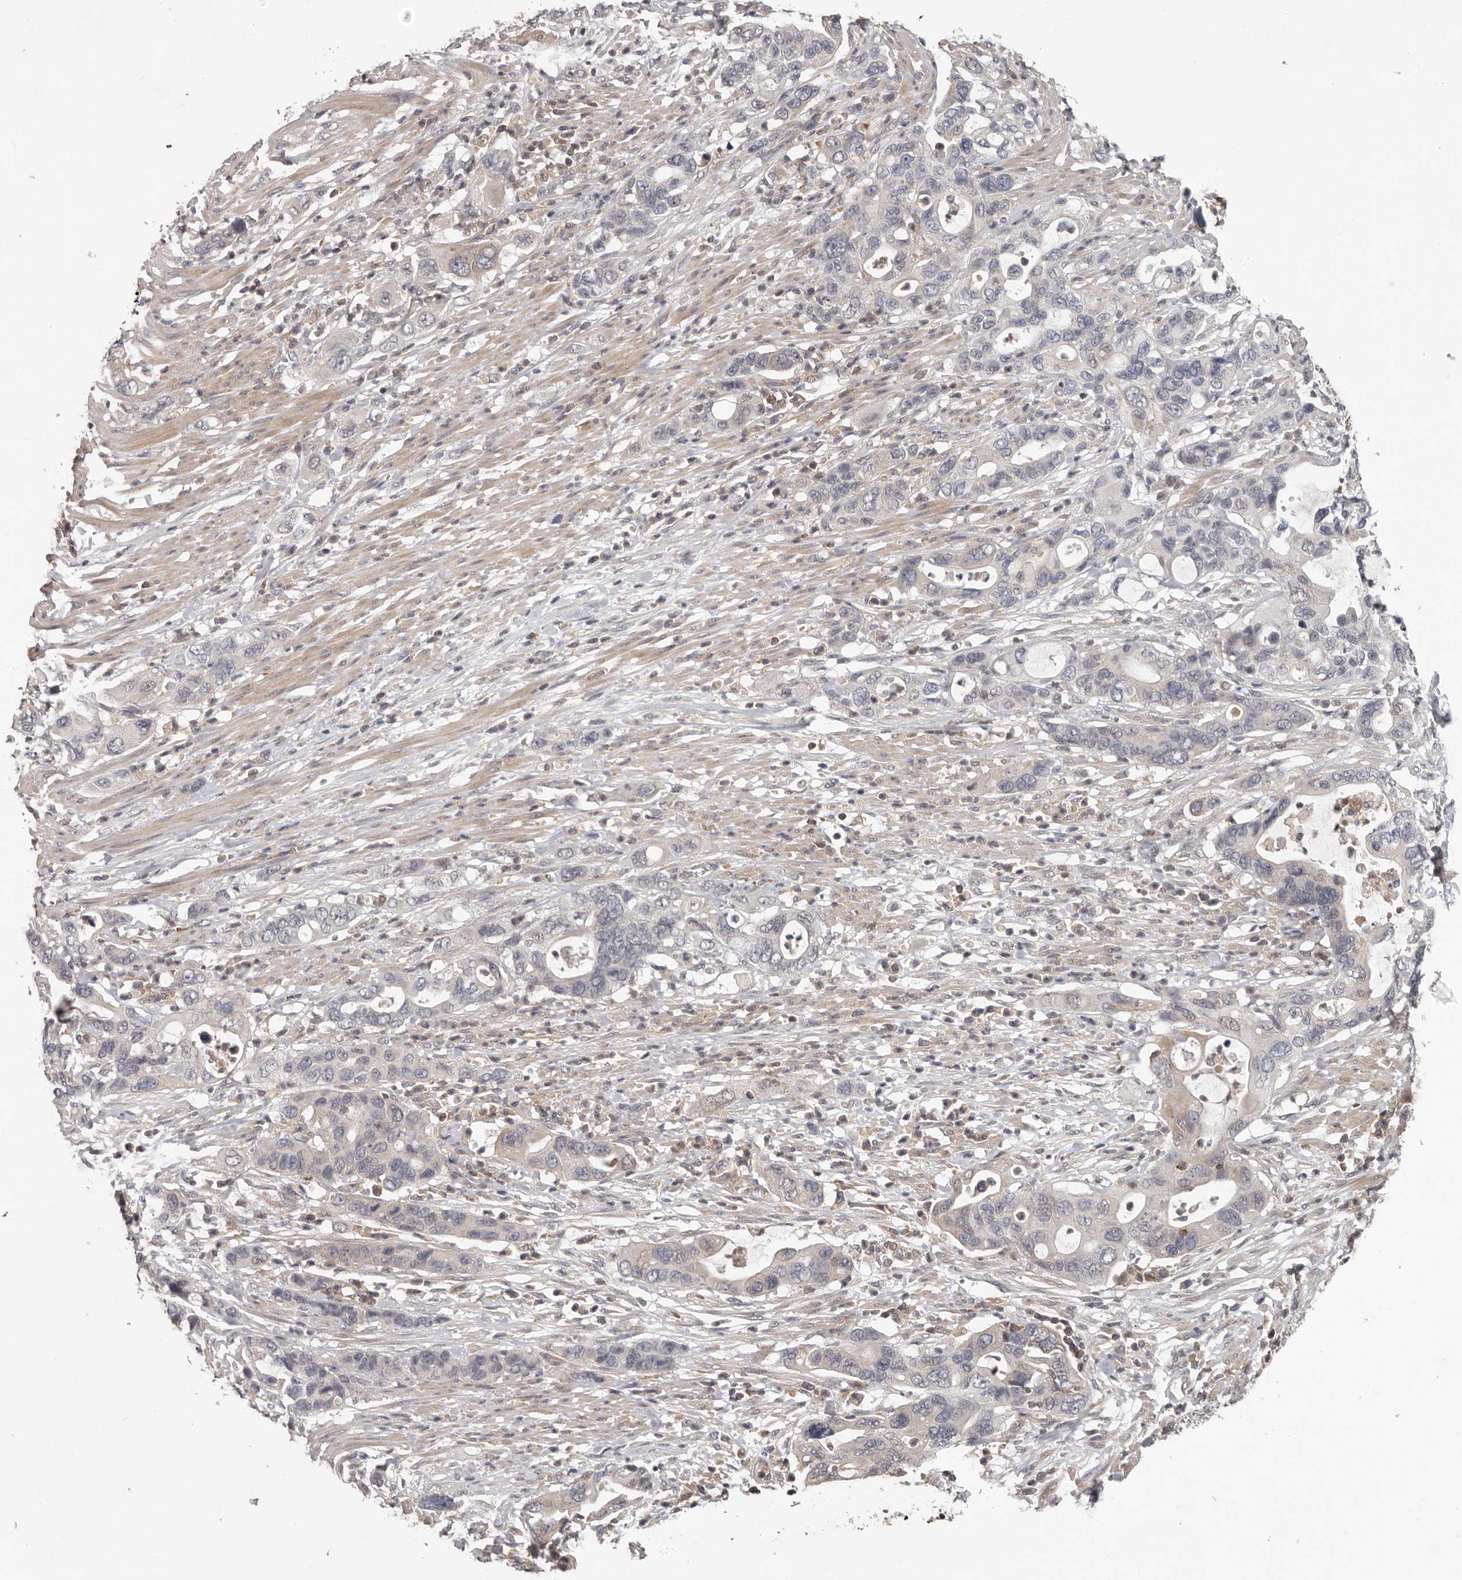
{"staining": {"intensity": "negative", "quantity": "none", "location": "none"}, "tissue": "pancreatic cancer", "cell_type": "Tumor cells", "image_type": "cancer", "snomed": [{"axis": "morphology", "description": "Adenocarcinoma, NOS"}, {"axis": "topography", "description": "Pancreas"}], "caption": "IHC photomicrograph of pancreatic adenocarcinoma stained for a protein (brown), which demonstrates no staining in tumor cells.", "gene": "ANKRD44", "patient": {"sex": "female", "age": 71}}